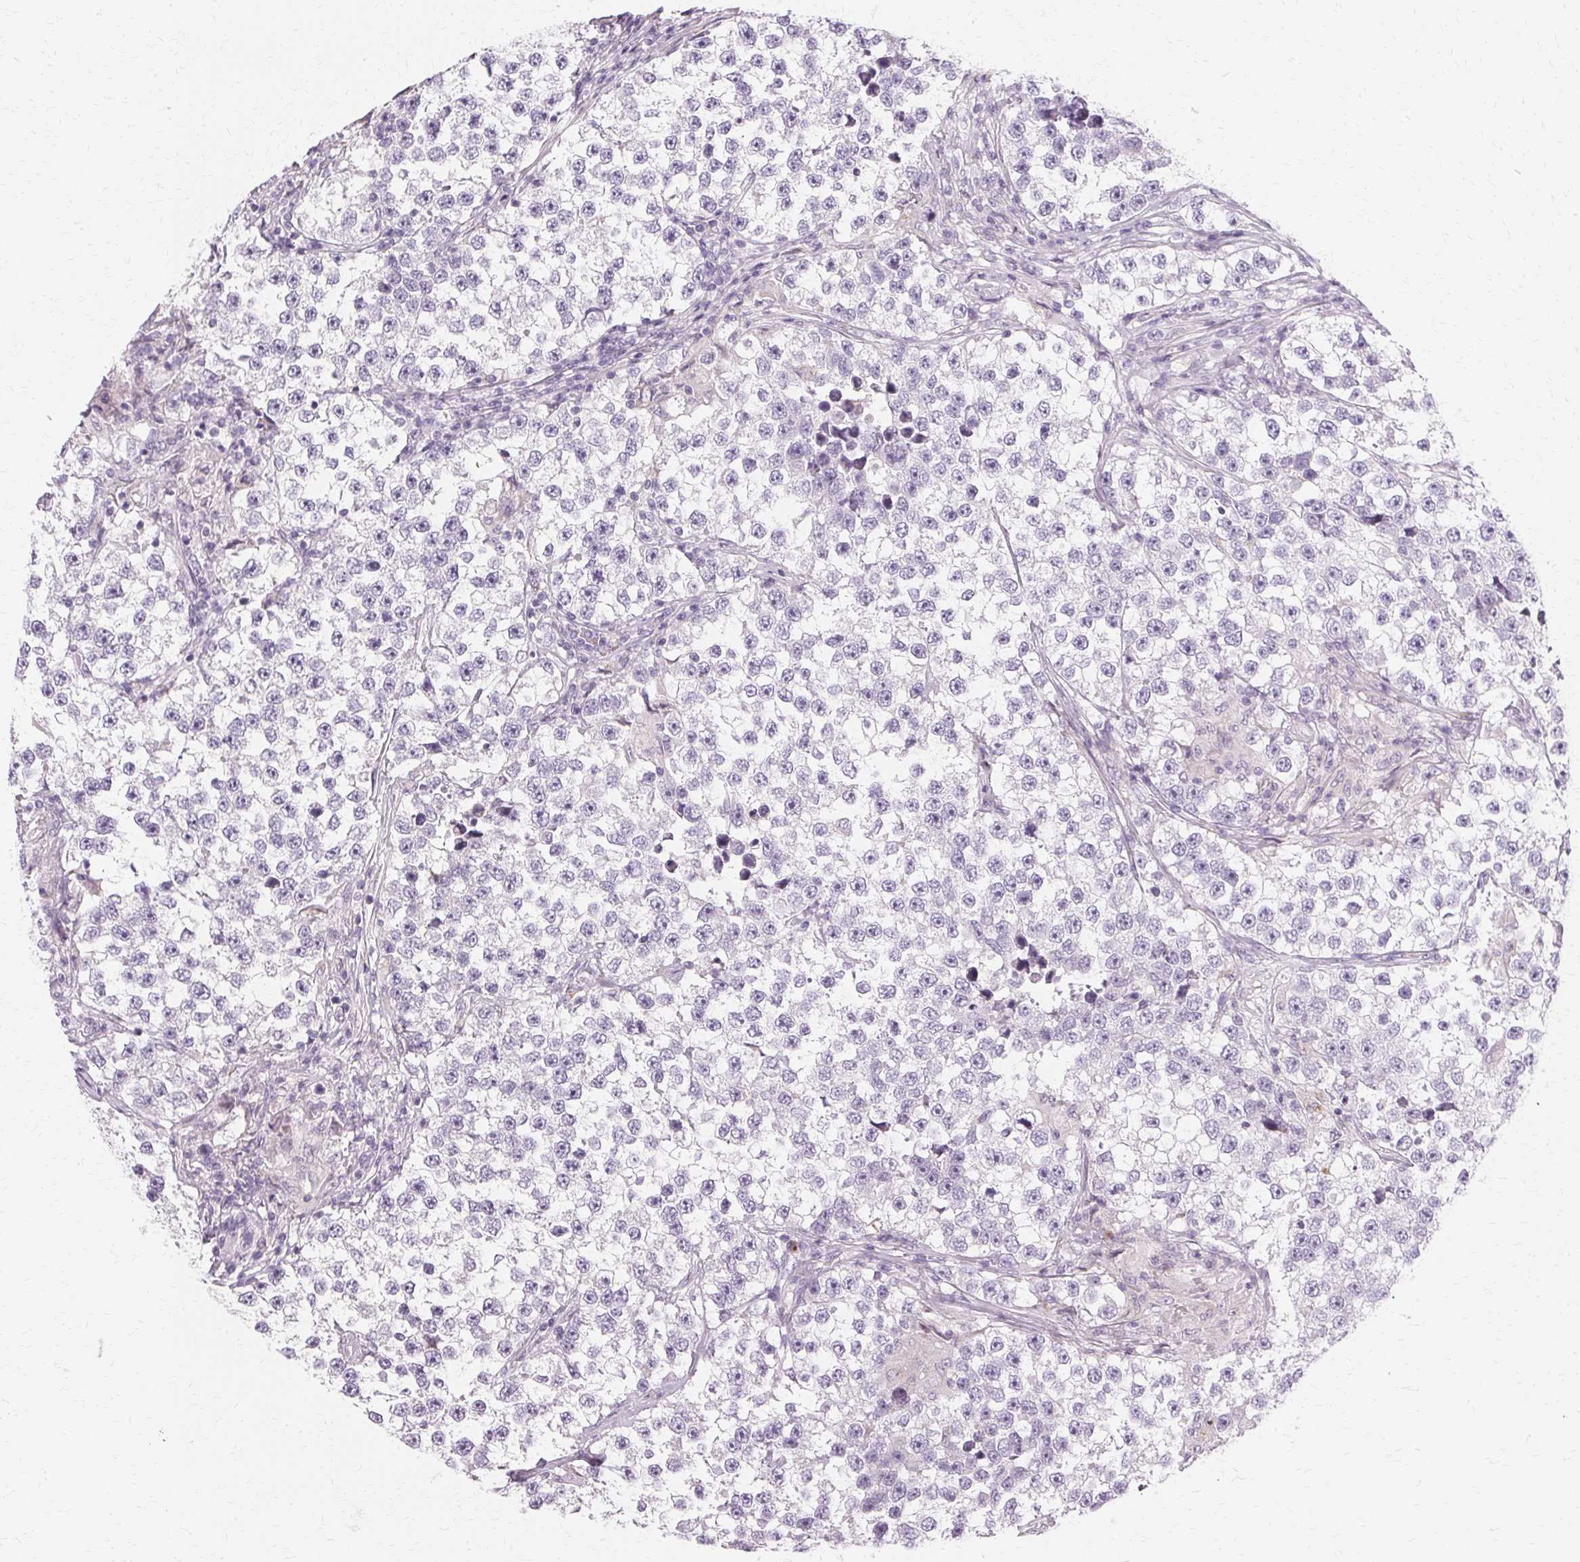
{"staining": {"intensity": "negative", "quantity": "none", "location": "none"}, "tissue": "testis cancer", "cell_type": "Tumor cells", "image_type": "cancer", "snomed": [{"axis": "morphology", "description": "Seminoma, NOS"}, {"axis": "topography", "description": "Testis"}], "caption": "IHC of testis seminoma exhibits no expression in tumor cells.", "gene": "FCRL3", "patient": {"sex": "male", "age": 46}}